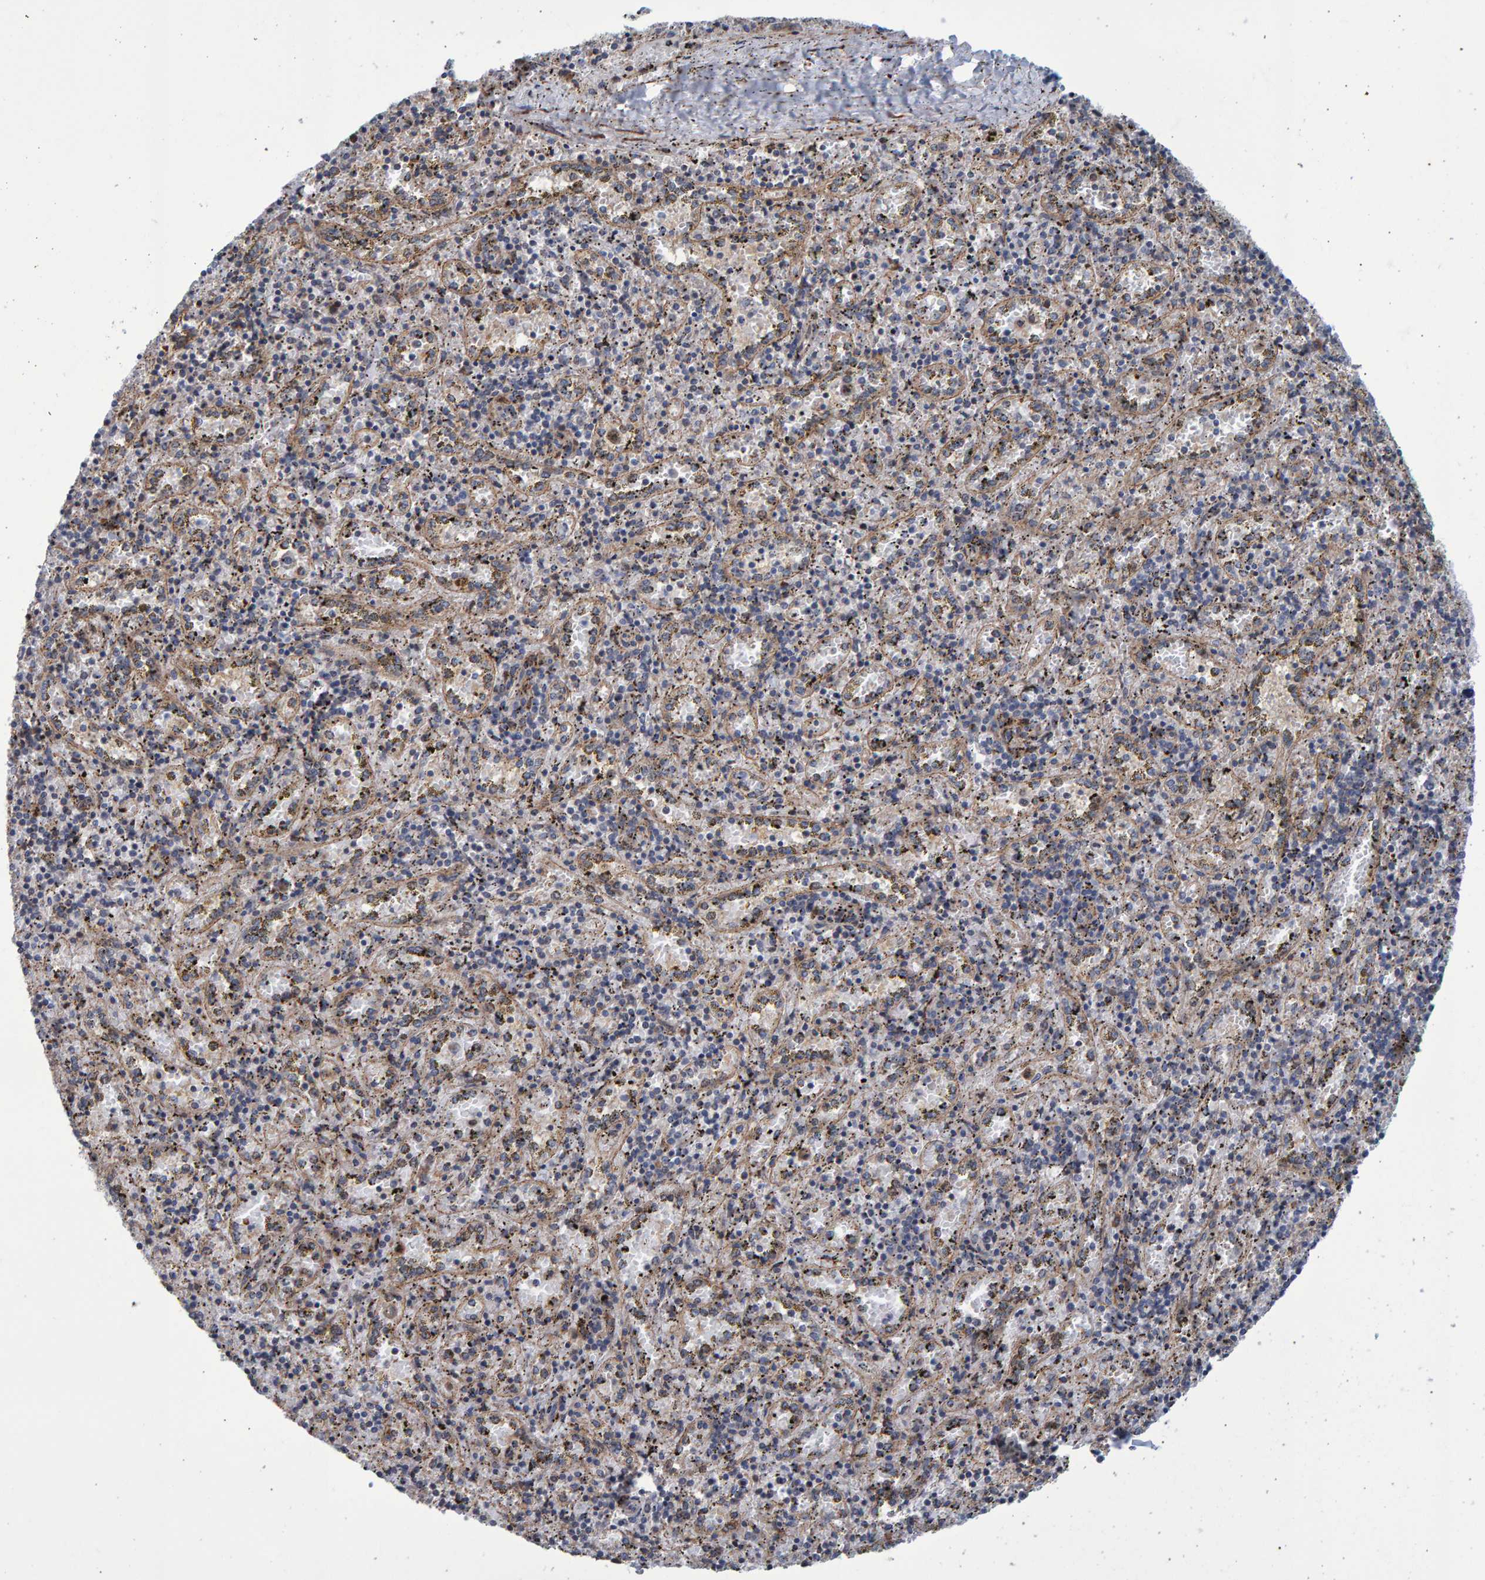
{"staining": {"intensity": "negative", "quantity": "none", "location": "none"}, "tissue": "spleen", "cell_type": "Cells in red pulp", "image_type": "normal", "snomed": [{"axis": "morphology", "description": "Normal tissue, NOS"}, {"axis": "topography", "description": "Spleen"}], "caption": "This is an immunohistochemistry (IHC) image of normal spleen. There is no staining in cells in red pulp.", "gene": "LRBA", "patient": {"sex": "male", "age": 11}}